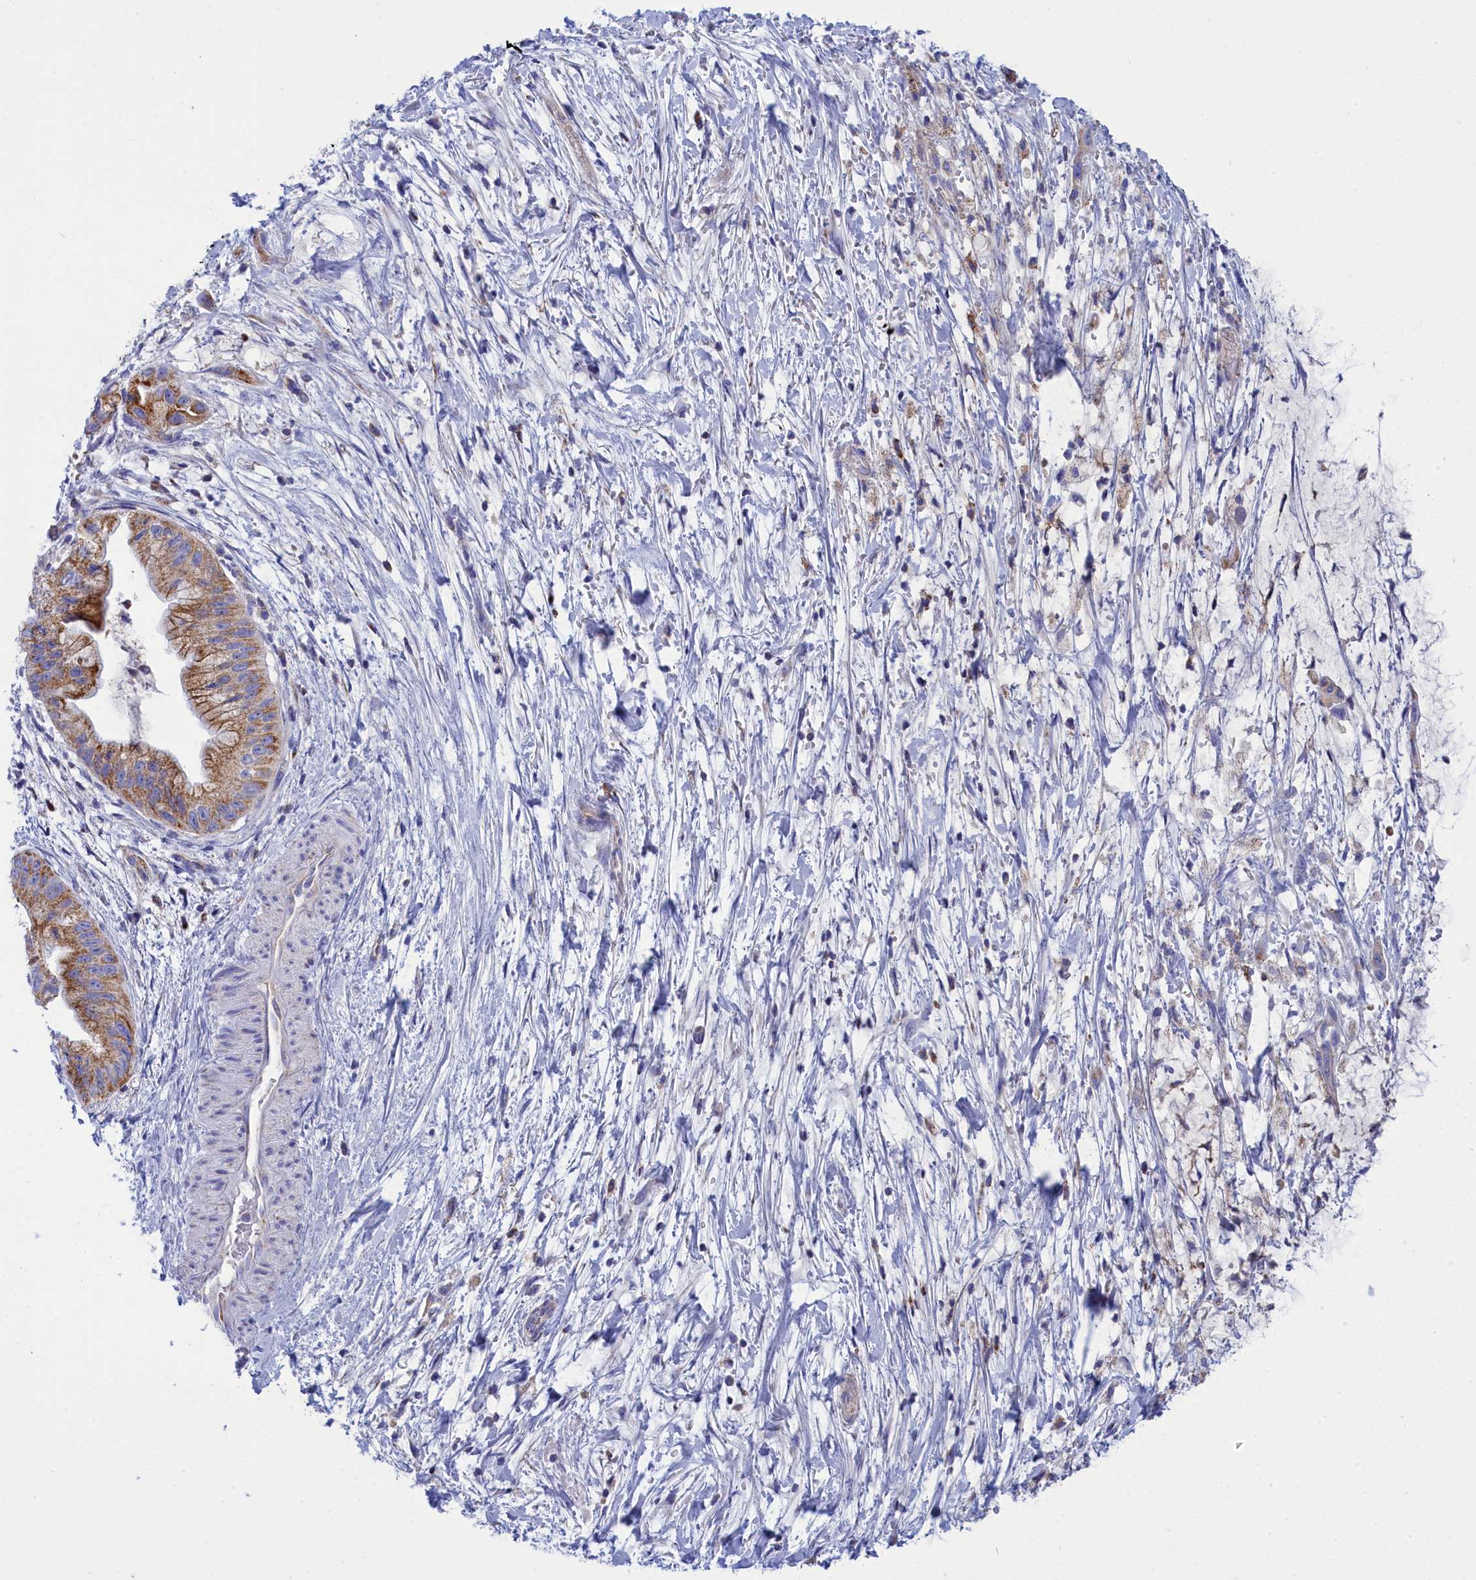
{"staining": {"intensity": "moderate", "quantity": ">75%", "location": "cytoplasmic/membranous"}, "tissue": "pancreatic cancer", "cell_type": "Tumor cells", "image_type": "cancer", "snomed": [{"axis": "morphology", "description": "Adenocarcinoma, NOS"}, {"axis": "topography", "description": "Pancreas"}], "caption": "Protein staining shows moderate cytoplasmic/membranous positivity in about >75% of tumor cells in pancreatic cancer (adenocarcinoma).", "gene": "CCRL2", "patient": {"sex": "male", "age": 48}}